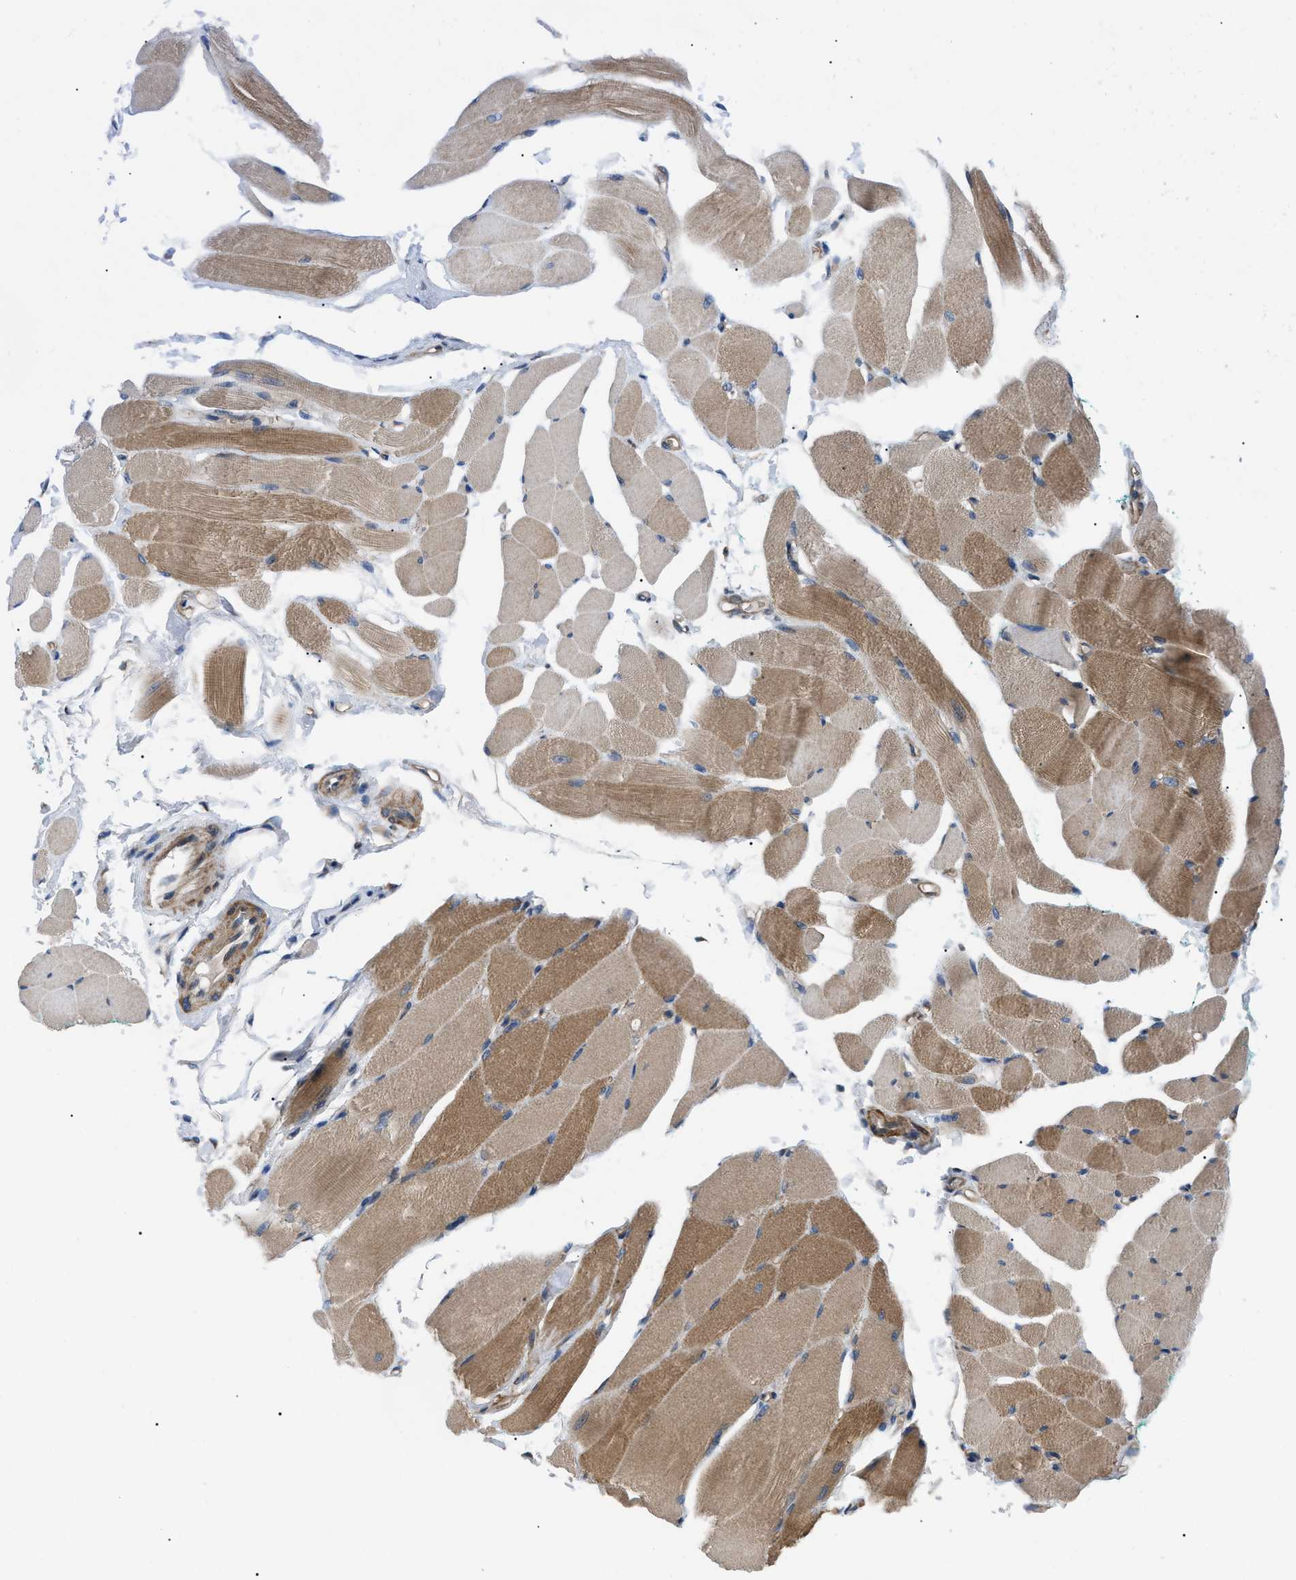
{"staining": {"intensity": "moderate", "quantity": ">75%", "location": "cytoplasmic/membranous"}, "tissue": "skeletal muscle", "cell_type": "Myocytes", "image_type": "normal", "snomed": [{"axis": "morphology", "description": "Normal tissue, NOS"}, {"axis": "topography", "description": "Skeletal muscle"}, {"axis": "topography", "description": "Peripheral nerve tissue"}], "caption": "Protein staining displays moderate cytoplasmic/membranous staining in about >75% of myocytes in benign skeletal muscle. (DAB IHC, brown staining for protein, blue staining for nuclei).", "gene": "MYO10", "patient": {"sex": "female", "age": 84}}